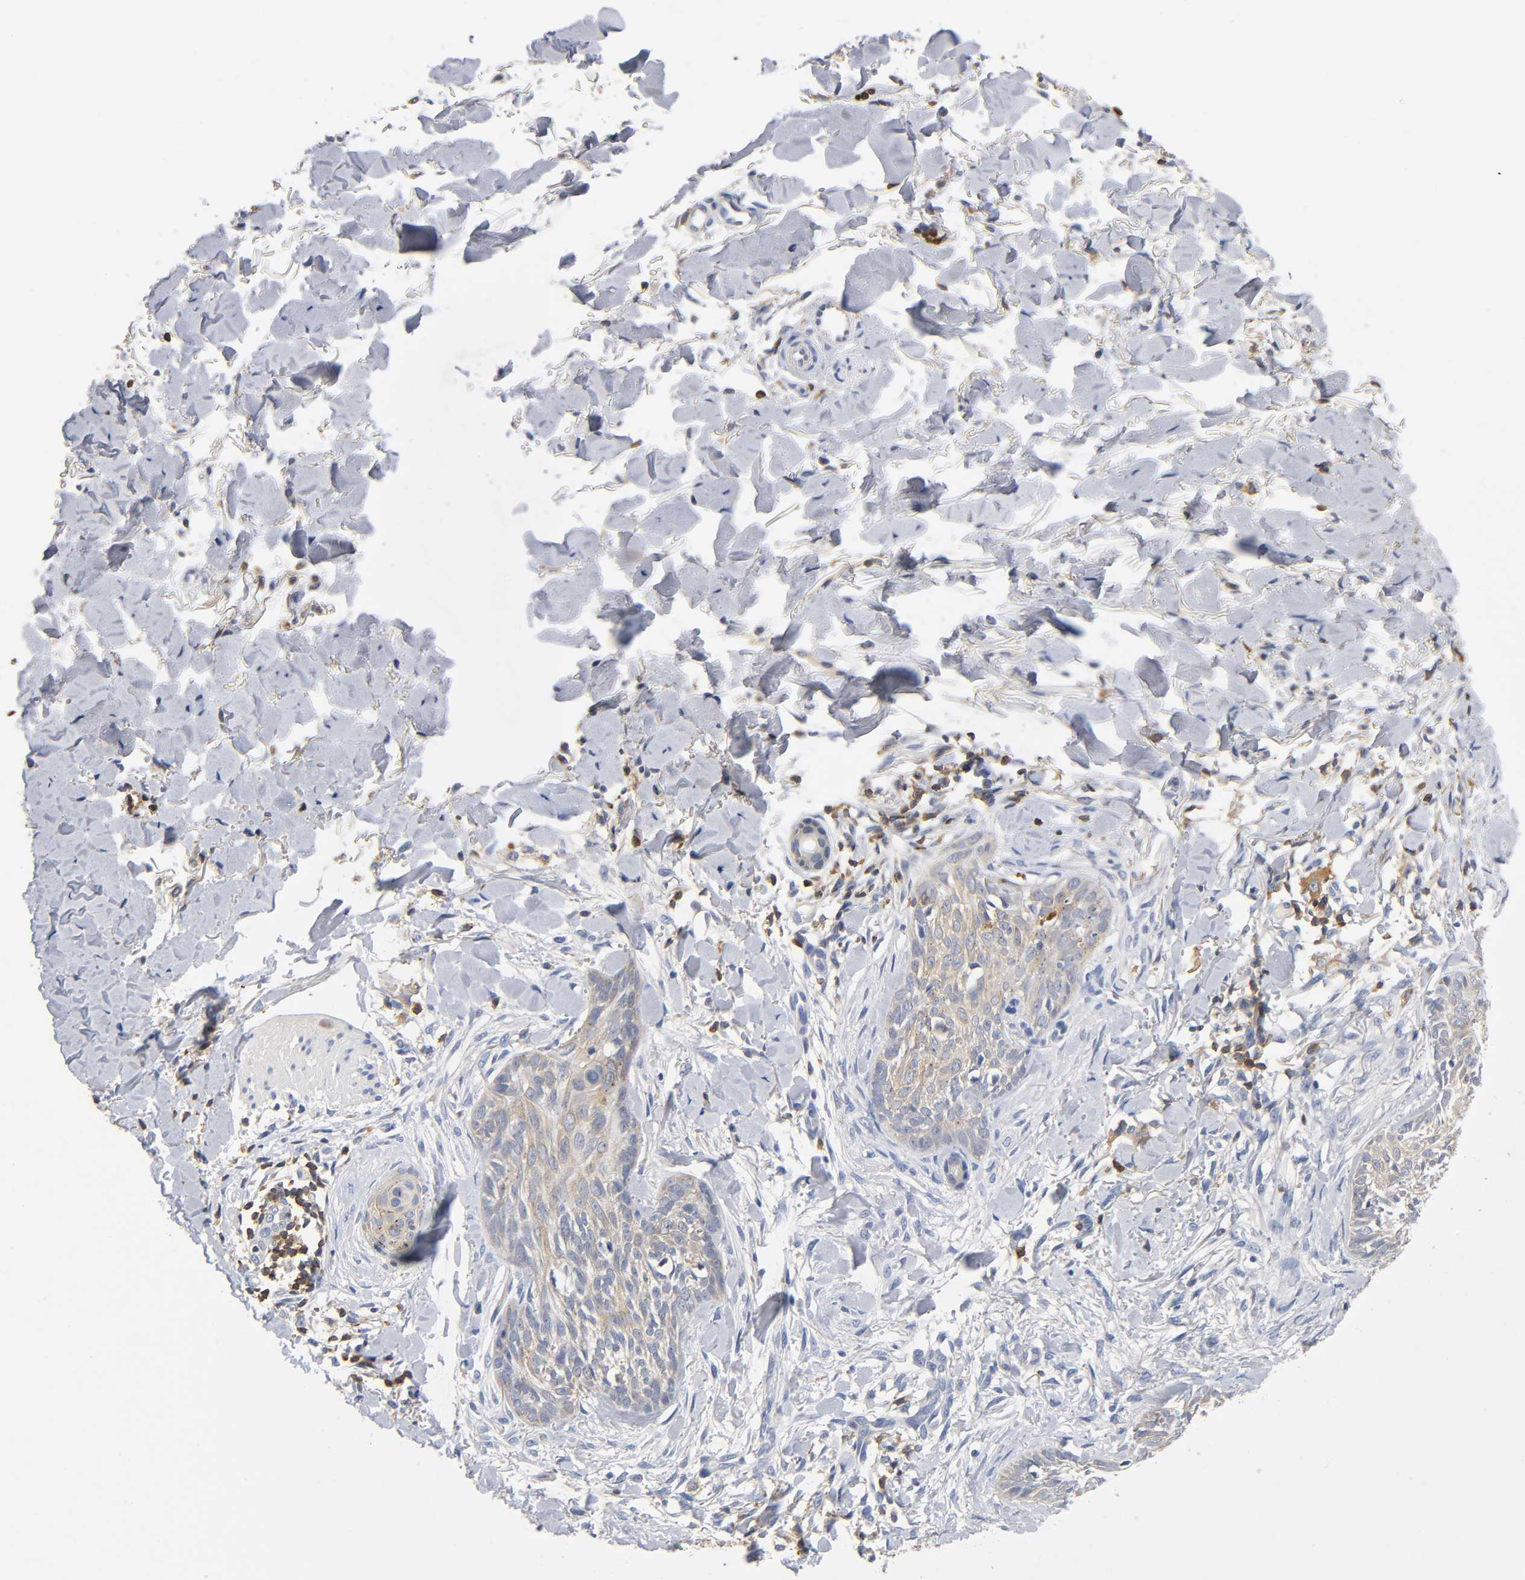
{"staining": {"intensity": "weak", "quantity": "25%-75%", "location": "cytoplasmic/membranous"}, "tissue": "skin cancer", "cell_type": "Tumor cells", "image_type": "cancer", "snomed": [{"axis": "morphology", "description": "Normal tissue, NOS"}, {"axis": "morphology", "description": "Basal cell carcinoma"}, {"axis": "topography", "description": "Skin"}], "caption": "Immunohistochemical staining of skin cancer (basal cell carcinoma) reveals low levels of weak cytoplasmic/membranous positivity in about 25%-75% of tumor cells.", "gene": "UCKL1", "patient": {"sex": "male", "age": 71}}